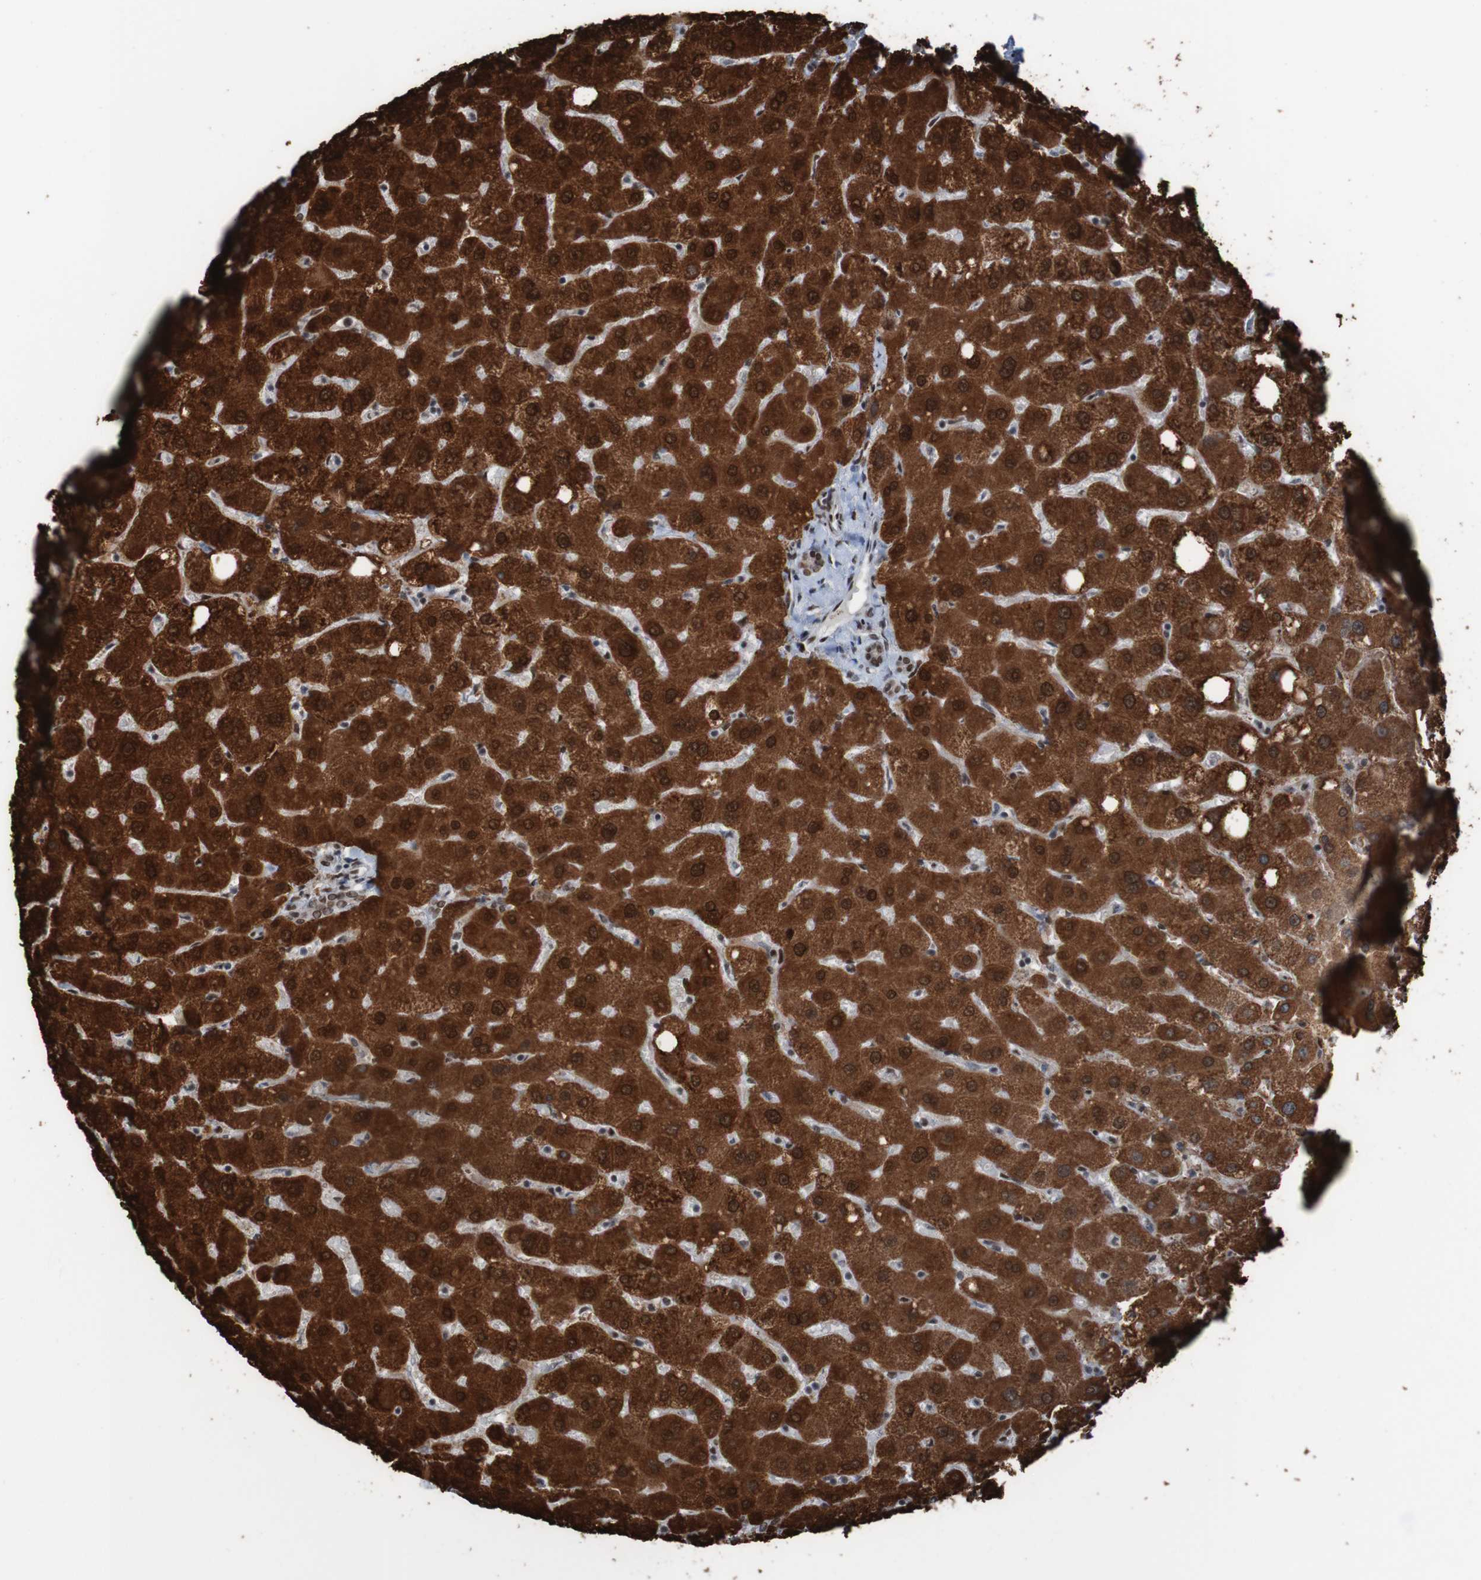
{"staining": {"intensity": "strong", "quantity": ">75%", "location": "cytoplasmic/membranous,nuclear"}, "tissue": "liver", "cell_type": "Cholangiocytes", "image_type": "normal", "snomed": [{"axis": "morphology", "description": "Normal tissue, NOS"}, {"axis": "topography", "description": "Liver"}], "caption": "Cholangiocytes reveal strong cytoplasmic/membranous,nuclear expression in about >75% of cells in benign liver. (DAB (3,3'-diaminobenzidine) IHC, brown staining for protein, blue staining for nuclei).", "gene": "PHF2", "patient": {"sex": "male", "age": 73}}